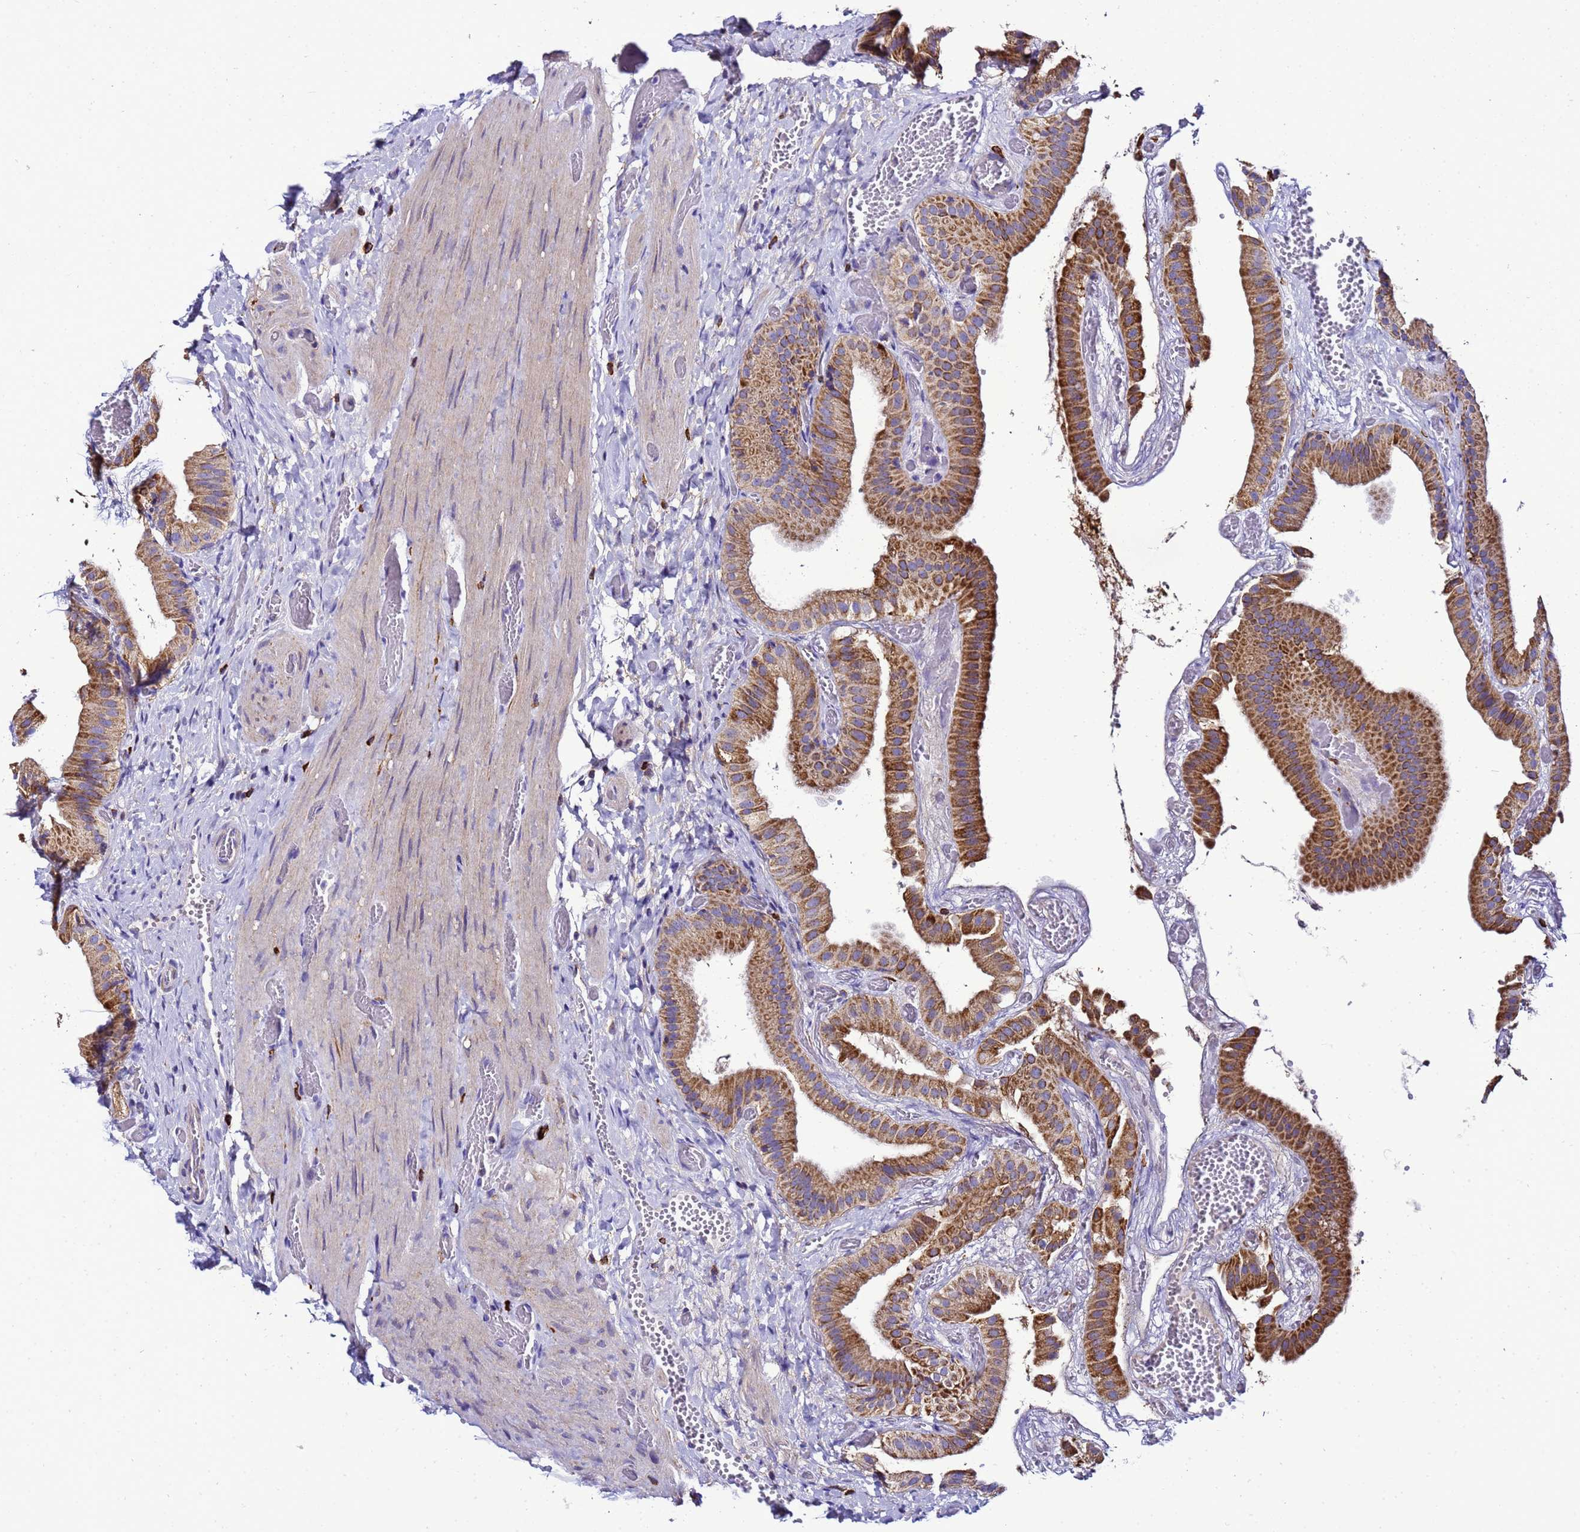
{"staining": {"intensity": "strong", "quantity": ">75%", "location": "cytoplasmic/membranous"}, "tissue": "gallbladder", "cell_type": "Glandular cells", "image_type": "normal", "snomed": [{"axis": "morphology", "description": "Normal tissue, NOS"}, {"axis": "topography", "description": "Gallbladder"}], "caption": "IHC photomicrograph of unremarkable gallbladder stained for a protein (brown), which displays high levels of strong cytoplasmic/membranous staining in approximately >75% of glandular cells.", "gene": "HIGD2A", "patient": {"sex": "female", "age": 64}}